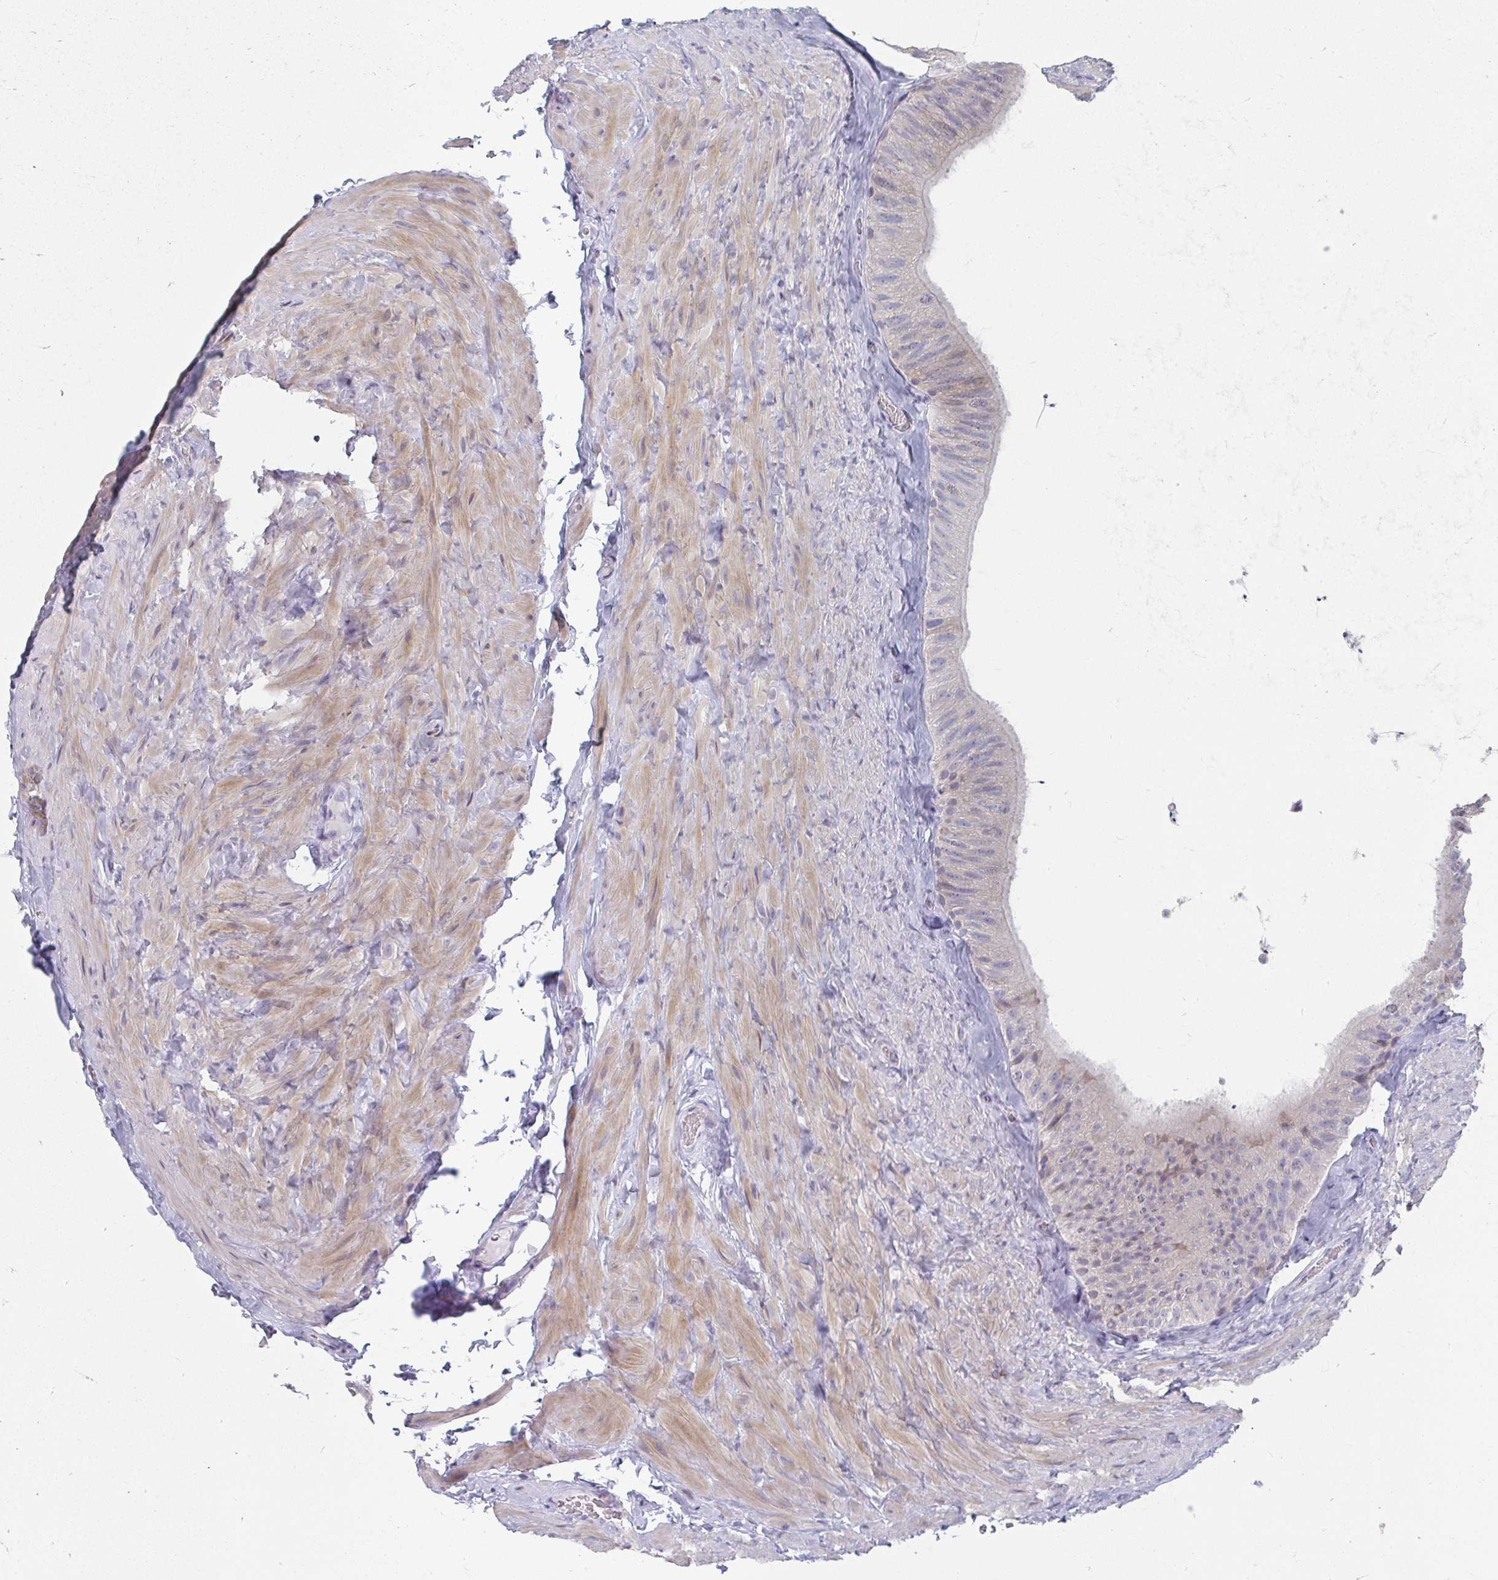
{"staining": {"intensity": "negative", "quantity": "none", "location": "none"}, "tissue": "epididymis", "cell_type": "Glandular cells", "image_type": "normal", "snomed": [{"axis": "morphology", "description": "Normal tissue, NOS"}, {"axis": "topography", "description": "Epididymis, spermatic cord, NOS"}, {"axis": "topography", "description": "Epididymis"}], "caption": "Glandular cells show no significant protein positivity in benign epididymis. (IHC, brightfield microscopy, high magnification).", "gene": "CAMKV", "patient": {"sex": "male", "age": 31}}